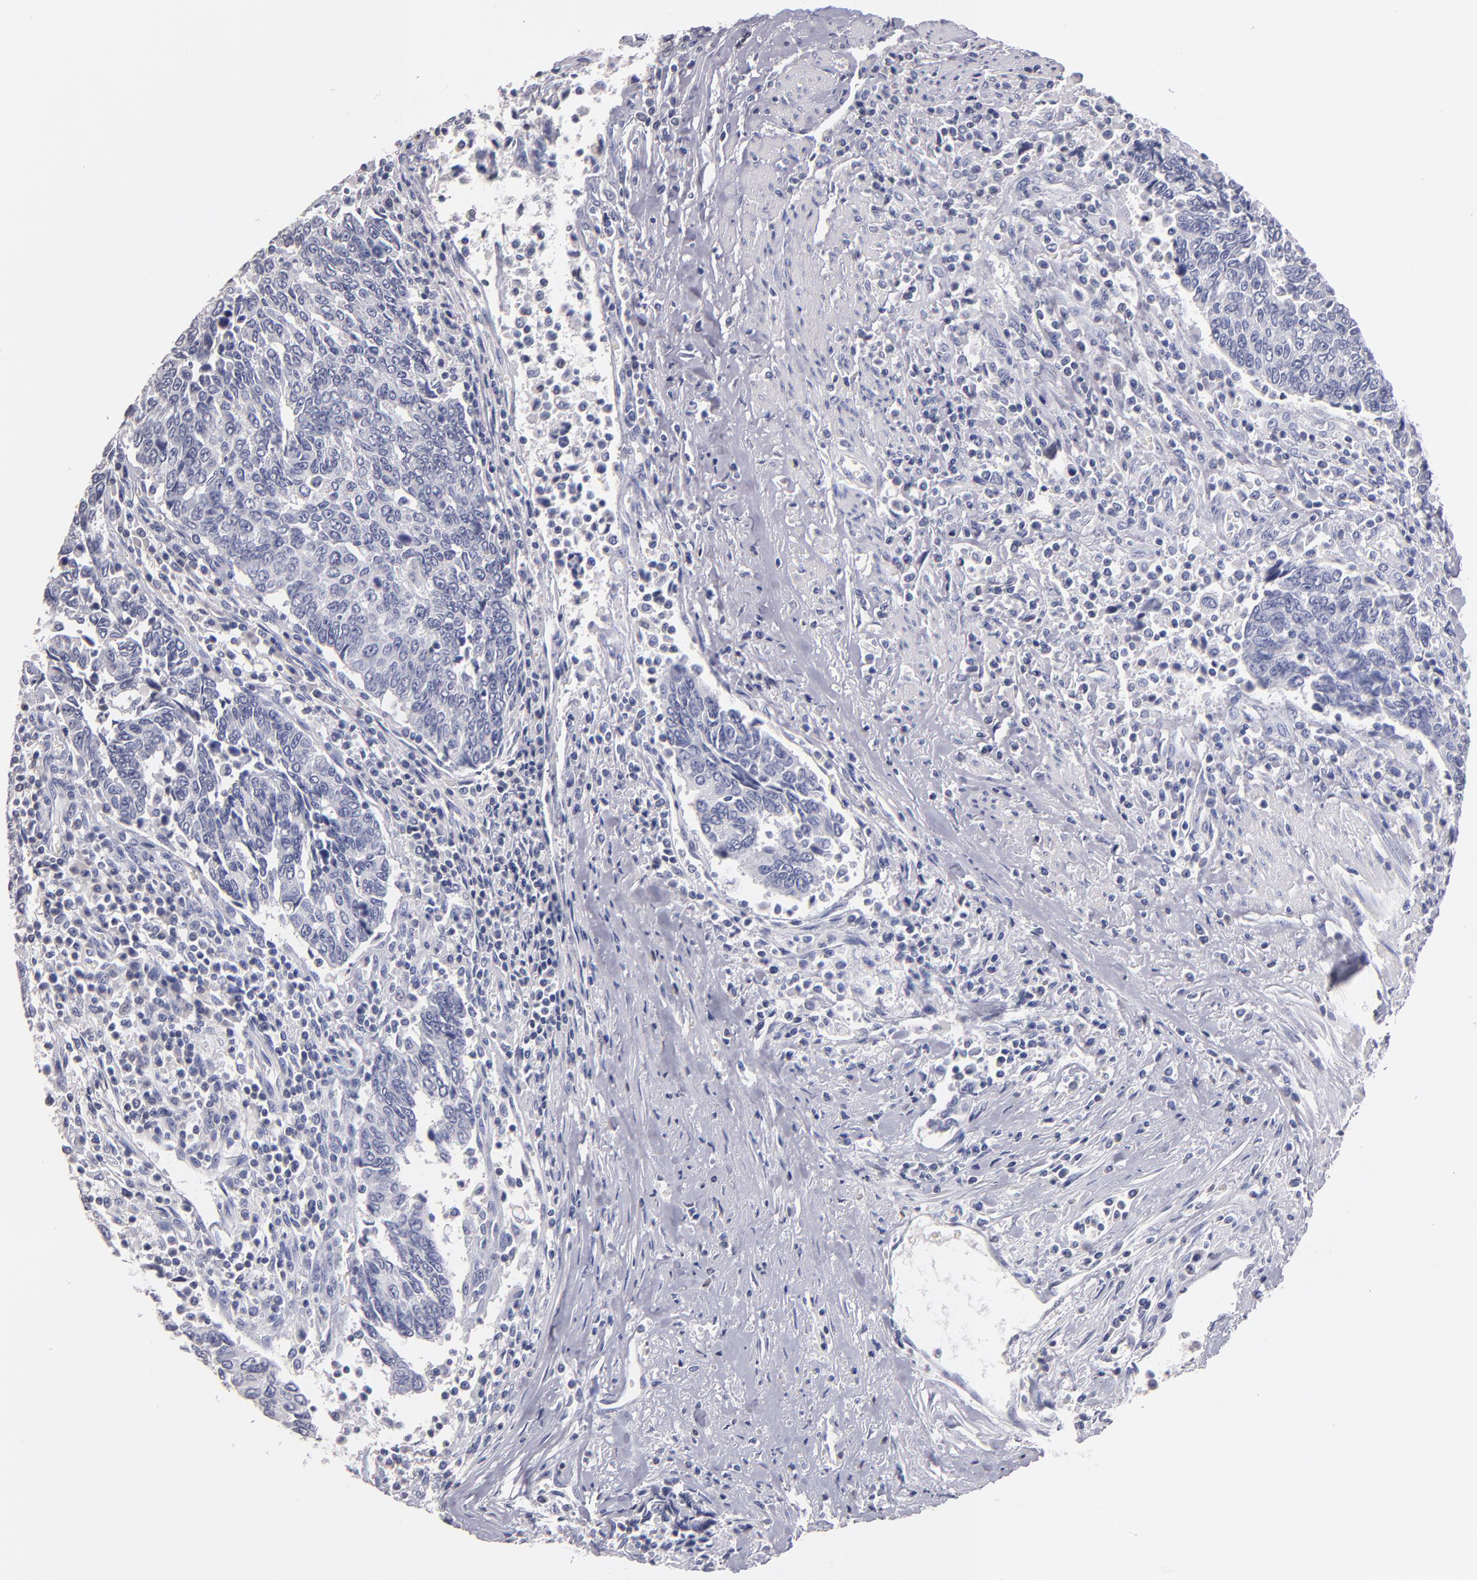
{"staining": {"intensity": "negative", "quantity": "none", "location": "none"}, "tissue": "urothelial cancer", "cell_type": "Tumor cells", "image_type": "cancer", "snomed": [{"axis": "morphology", "description": "Urothelial carcinoma, High grade"}, {"axis": "topography", "description": "Urinary bladder"}], "caption": "Histopathology image shows no protein expression in tumor cells of urothelial cancer tissue.", "gene": "SOX10", "patient": {"sex": "male", "age": 86}}